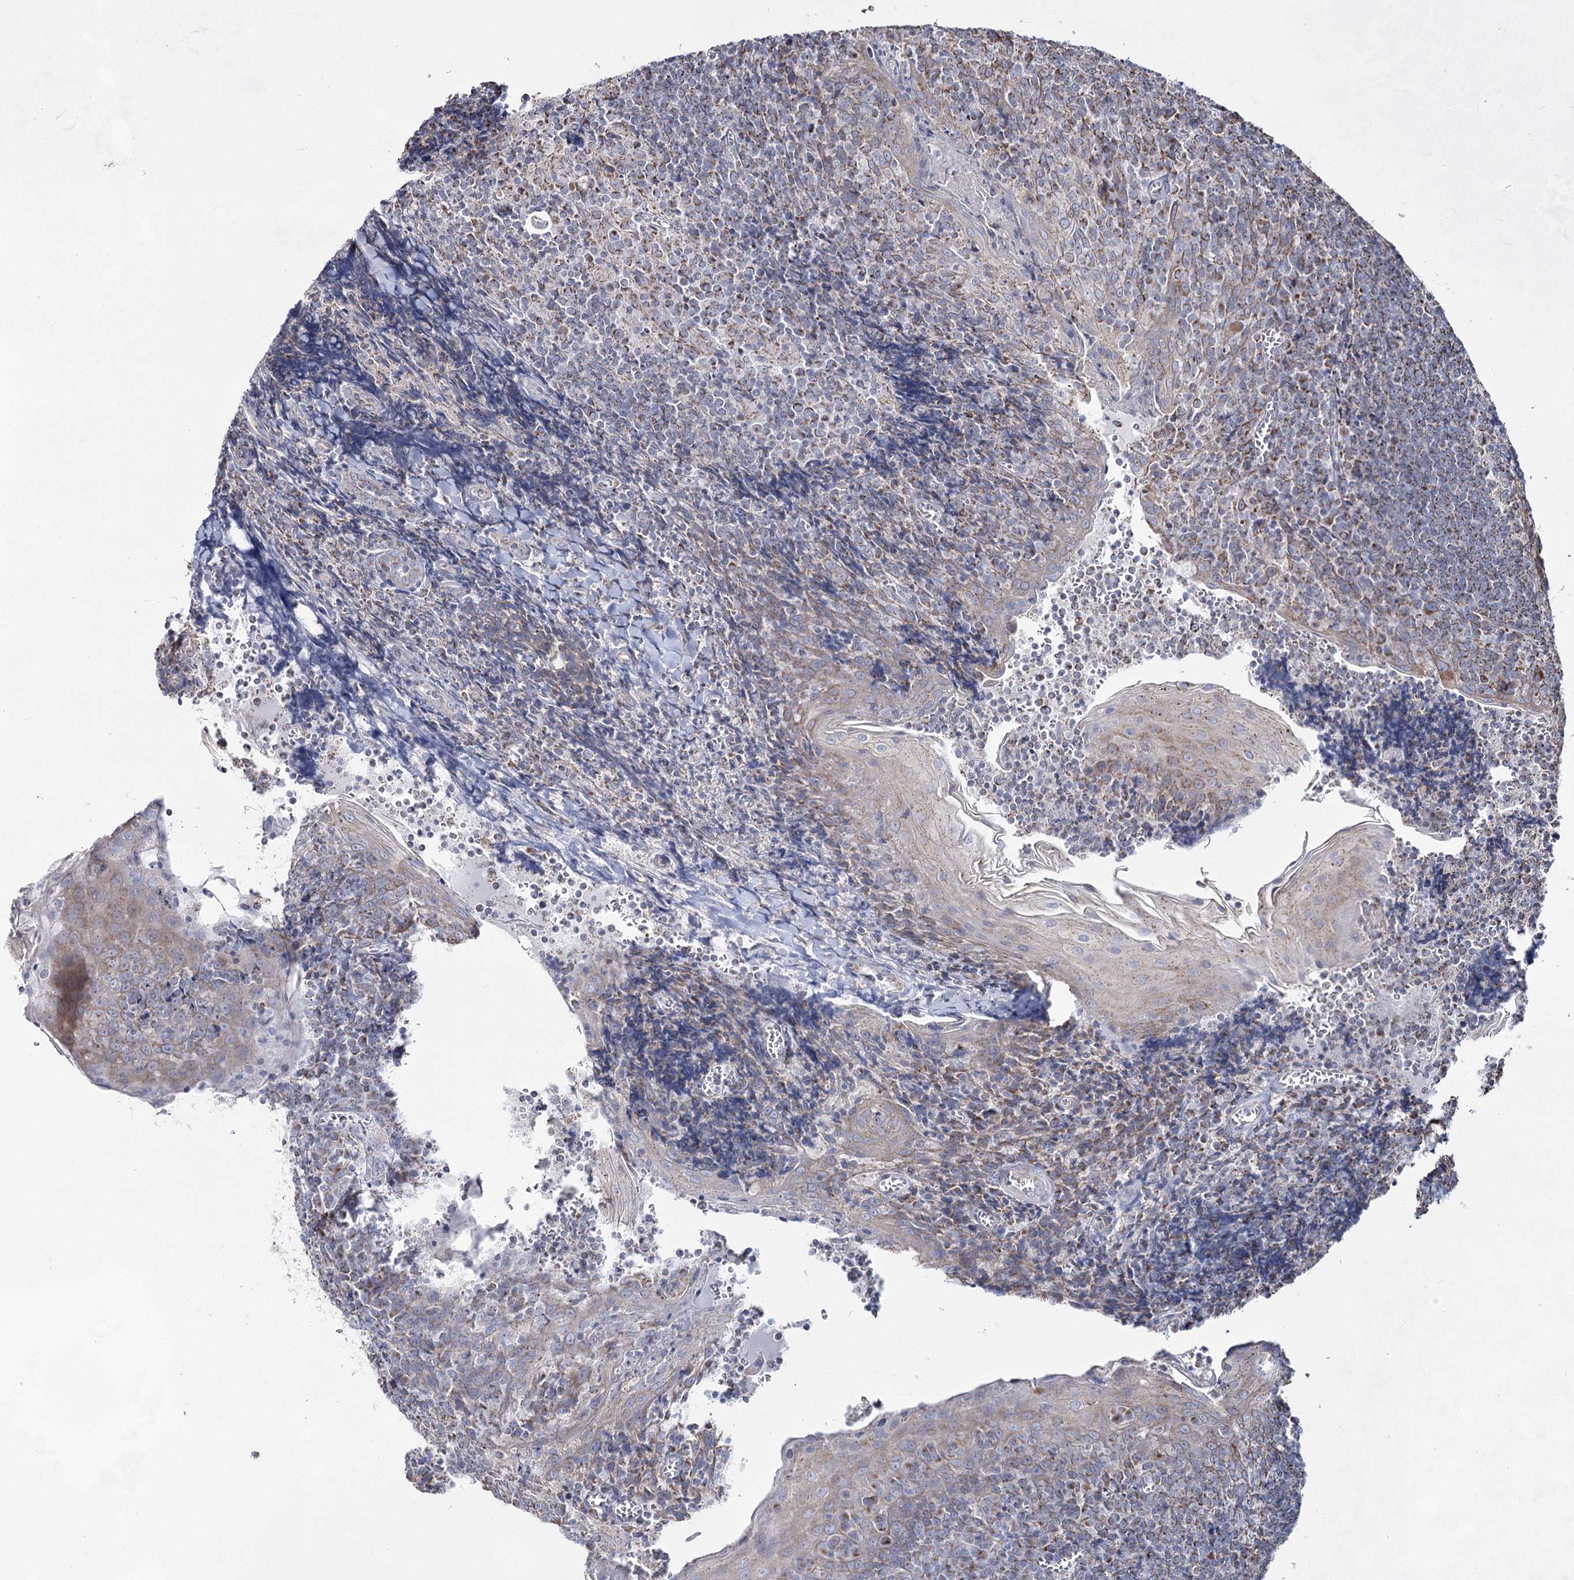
{"staining": {"intensity": "moderate", "quantity": "25%-75%", "location": "cytoplasmic/membranous"}, "tissue": "tonsil", "cell_type": "Germinal center cells", "image_type": "normal", "snomed": [{"axis": "morphology", "description": "Normal tissue, NOS"}, {"axis": "topography", "description": "Tonsil"}], "caption": "Germinal center cells show moderate cytoplasmic/membranous staining in approximately 25%-75% of cells in normal tonsil.", "gene": "CCDC73", "patient": {"sex": "male", "age": 27}}